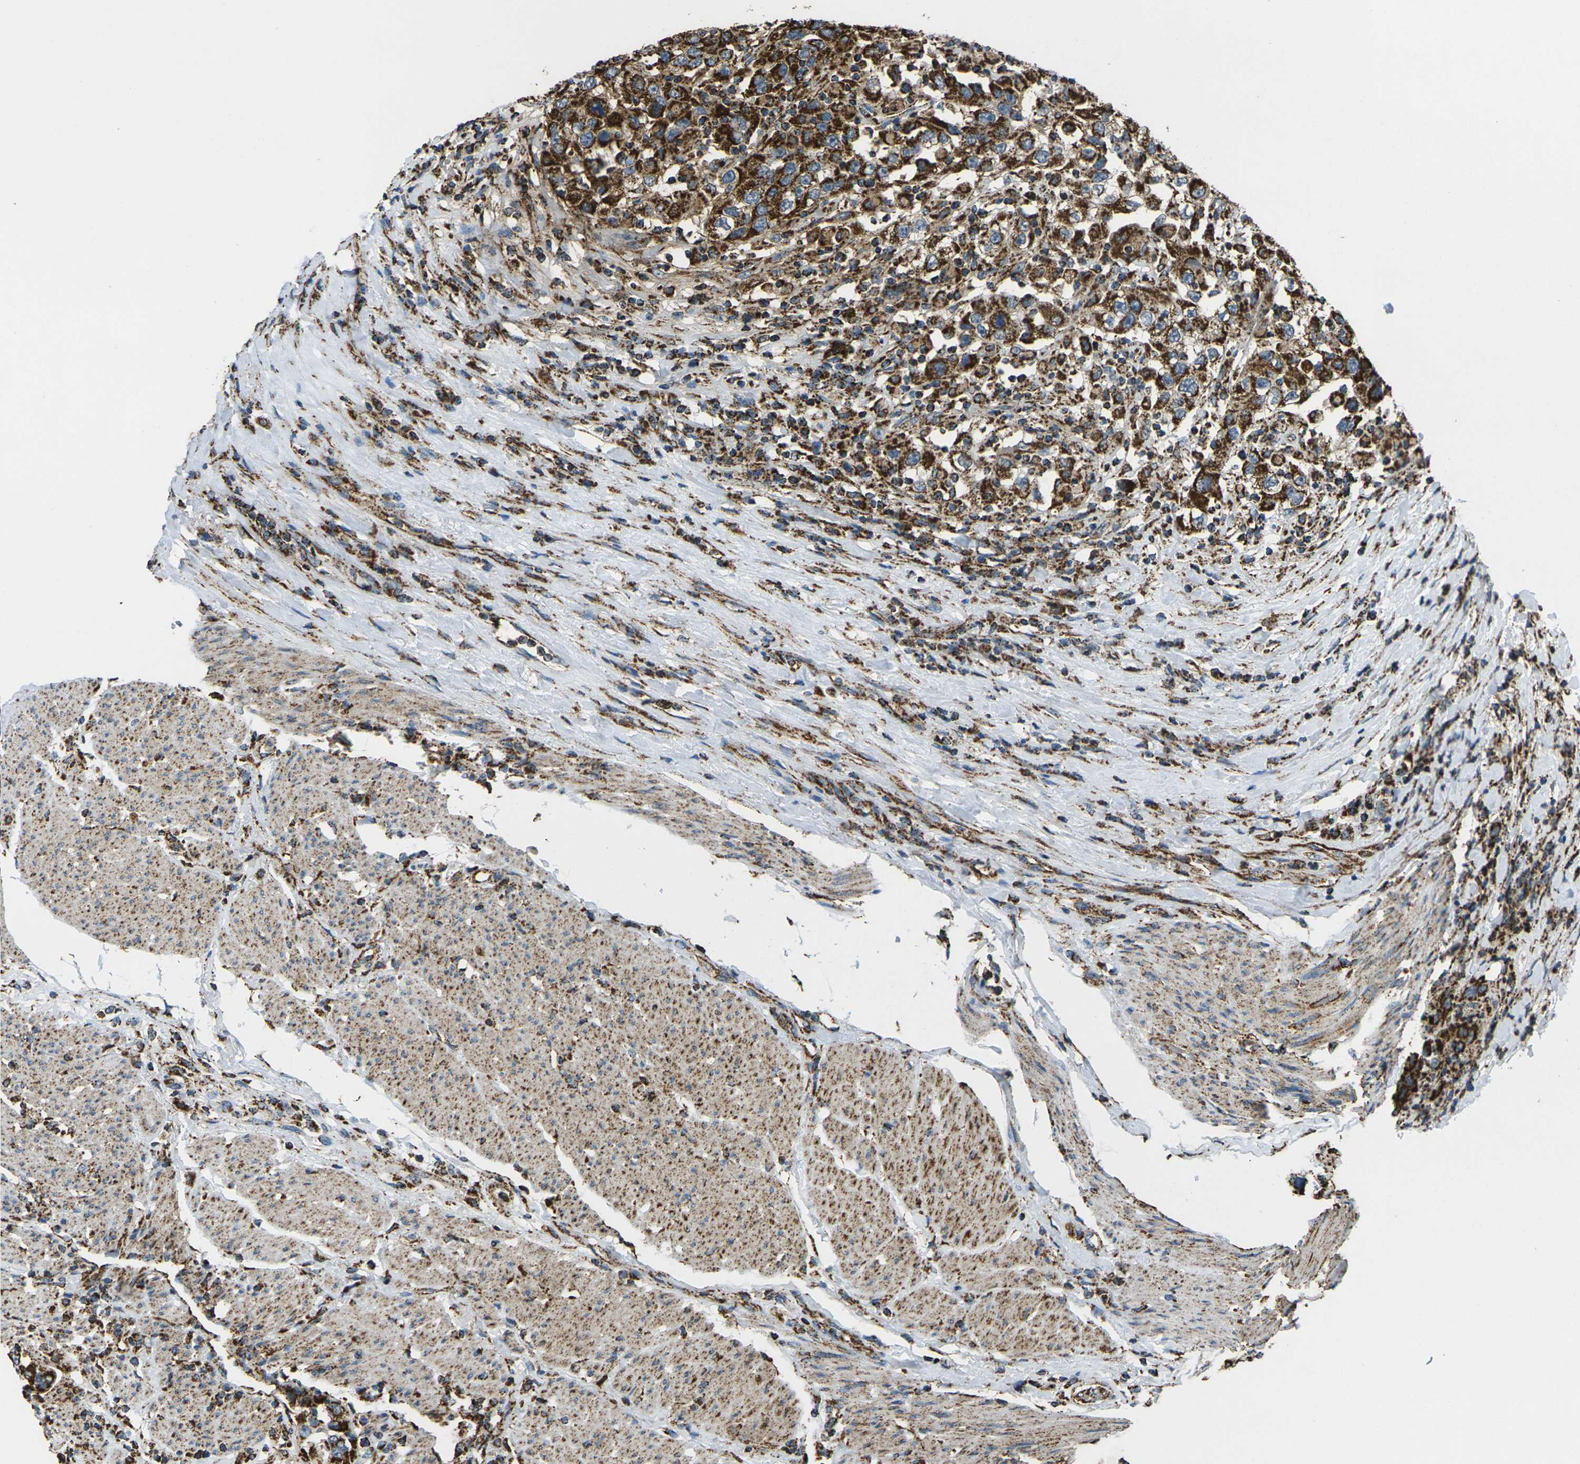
{"staining": {"intensity": "strong", "quantity": ">75%", "location": "cytoplasmic/membranous"}, "tissue": "urothelial cancer", "cell_type": "Tumor cells", "image_type": "cancer", "snomed": [{"axis": "morphology", "description": "Urothelial carcinoma, High grade"}, {"axis": "topography", "description": "Urinary bladder"}], "caption": "A photomicrograph showing strong cytoplasmic/membranous staining in approximately >75% of tumor cells in high-grade urothelial carcinoma, as visualized by brown immunohistochemical staining.", "gene": "KLHL5", "patient": {"sex": "female", "age": 80}}